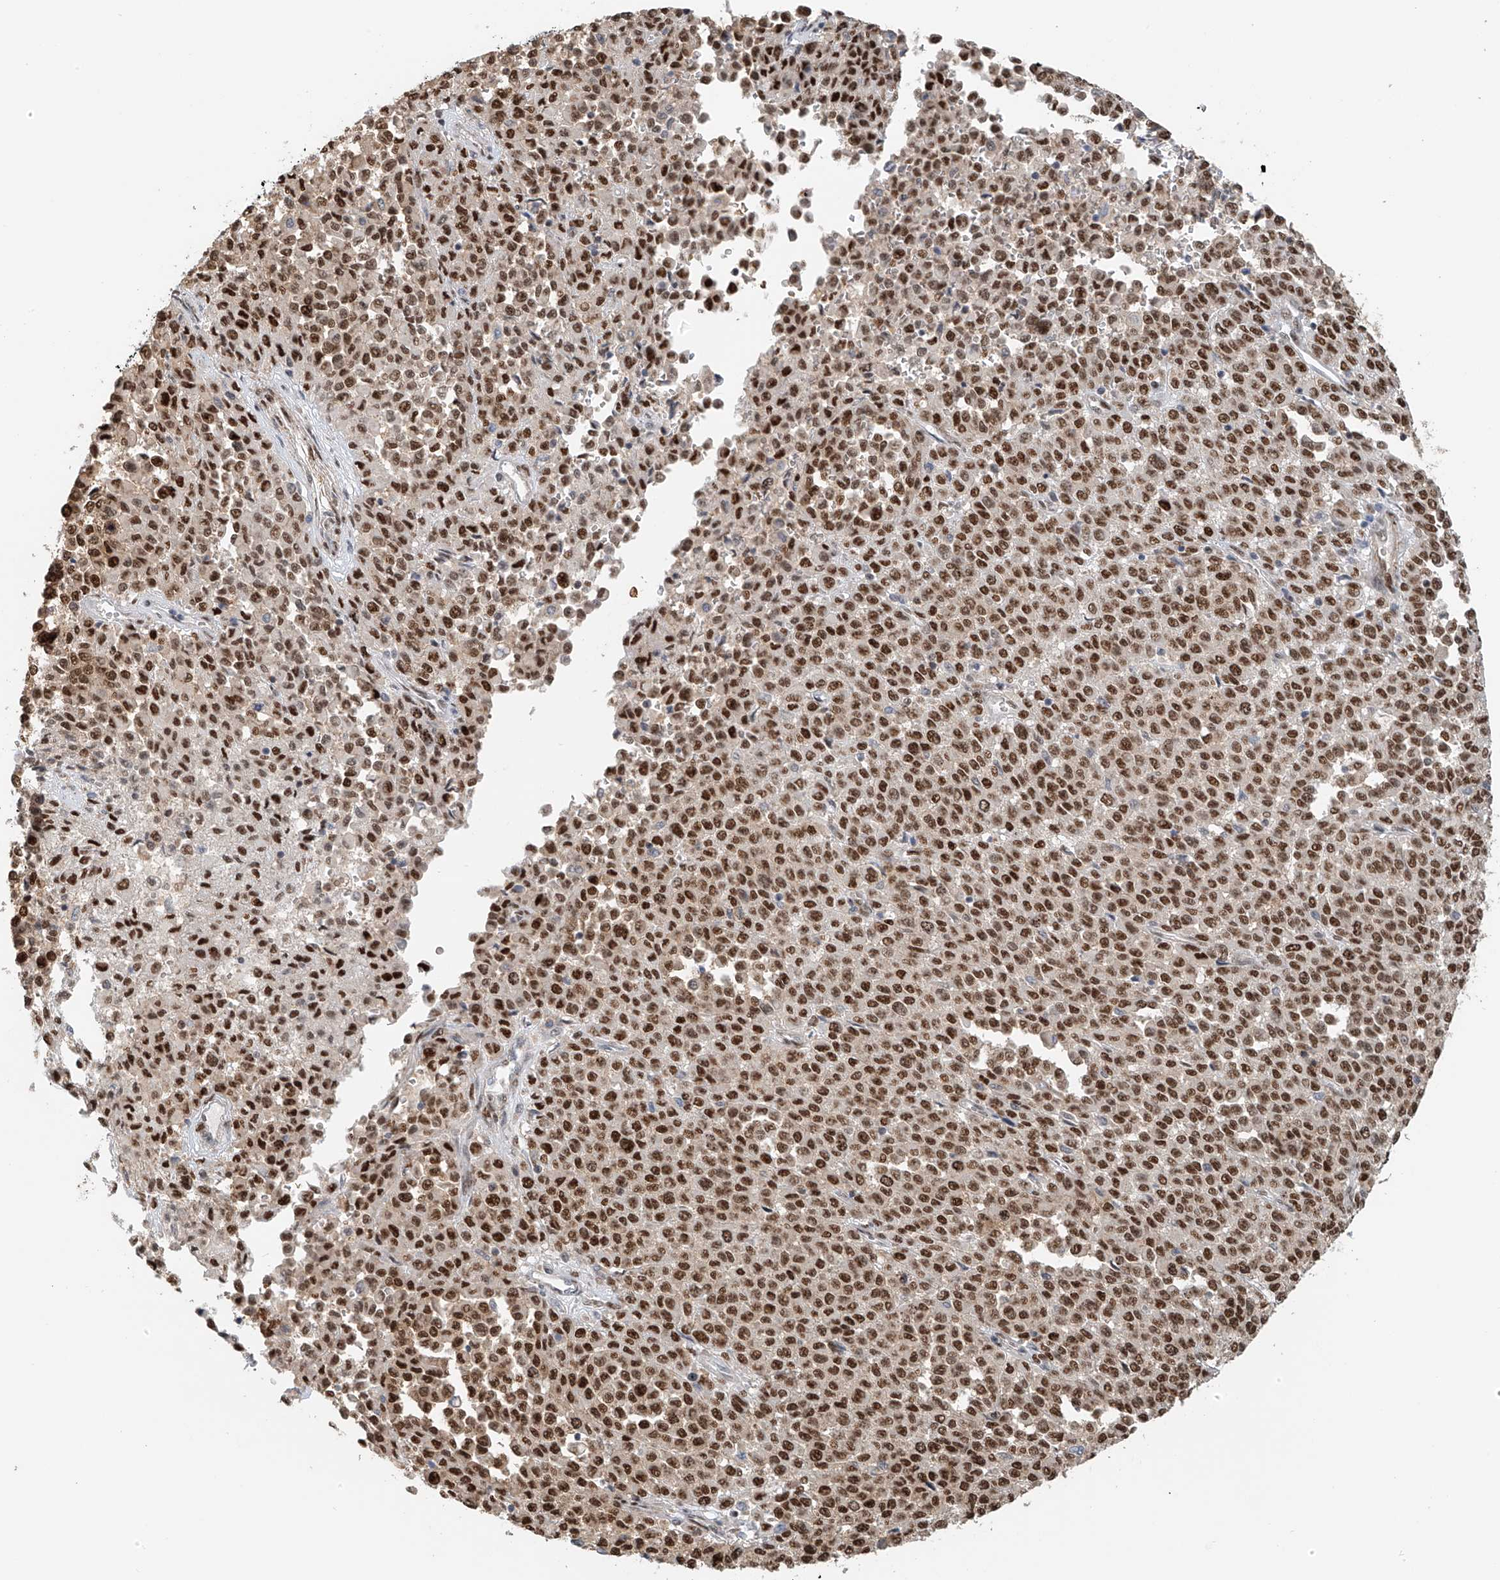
{"staining": {"intensity": "strong", "quantity": ">75%", "location": "nuclear"}, "tissue": "melanoma", "cell_type": "Tumor cells", "image_type": "cancer", "snomed": [{"axis": "morphology", "description": "Malignant melanoma, Metastatic site"}, {"axis": "topography", "description": "Pancreas"}], "caption": "Immunohistochemistry (IHC) micrograph of neoplastic tissue: malignant melanoma (metastatic site) stained using immunohistochemistry (IHC) shows high levels of strong protein expression localized specifically in the nuclear of tumor cells, appearing as a nuclear brown color.", "gene": "ZNF514", "patient": {"sex": "female", "age": 30}}